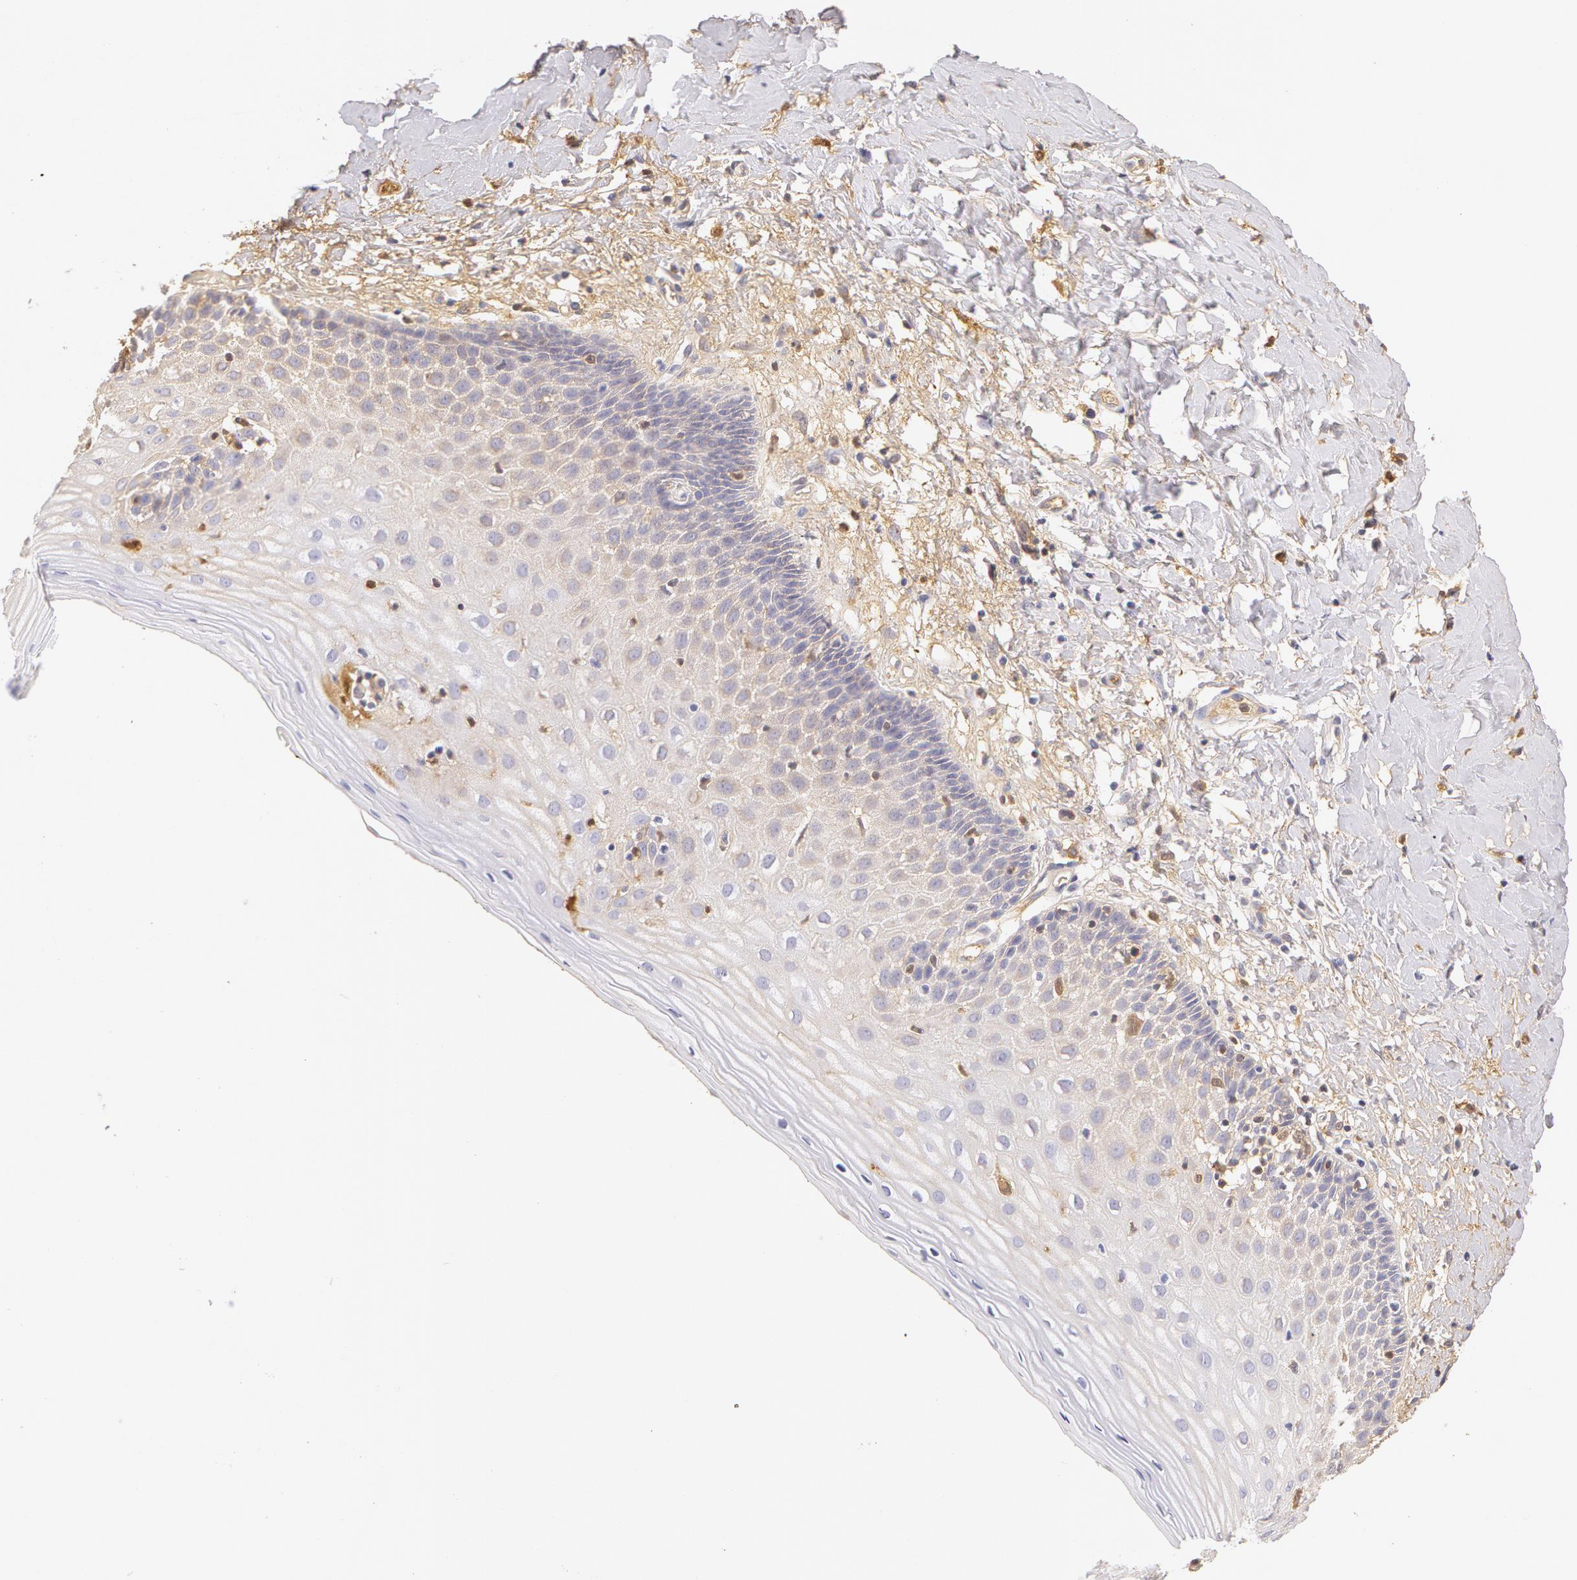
{"staining": {"intensity": "negative", "quantity": "none", "location": "none"}, "tissue": "cervix", "cell_type": "Glandular cells", "image_type": "normal", "snomed": [{"axis": "morphology", "description": "Normal tissue, NOS"}, {"axis": "topography", "description": "Cervix"}], "caption": "This is an IHC image of unremarkable human cervix. There is no staining in glandular cells.", "gene": "AHSG", "patient": {"sex": "female", "age": 53}}